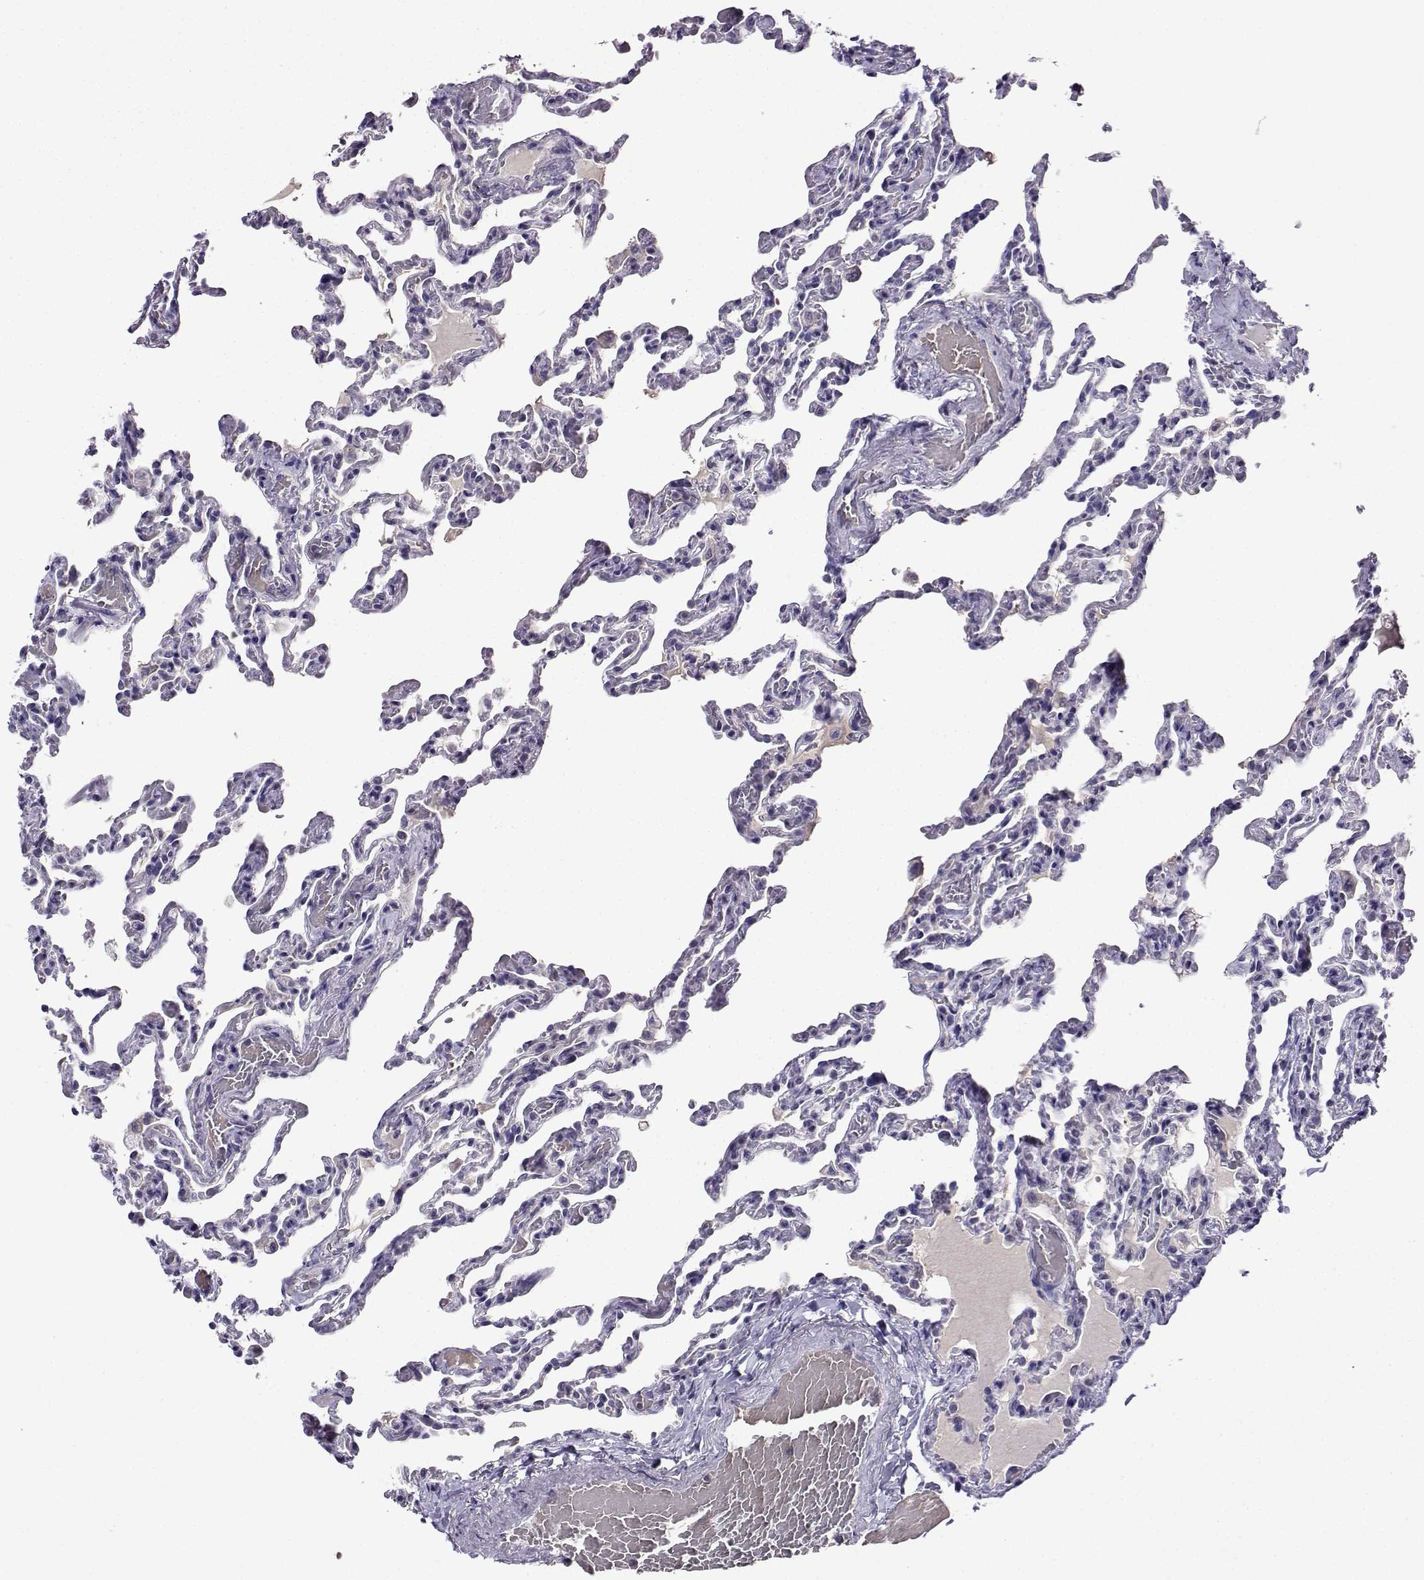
{"staining": {"intensity": "negative", "quantity": "none", "location": "none"}, "tissue": "lung", "cell_type": "Alveolar cells", "image_type": "normal", "snomed": [{"axis": "morphology", "description": "Normal tissue, NOS"}, {"axis": "topography", "description": "Lung"}], "caption": "Histopathology image shows no significant protein positivity in alveolar cells of unremarkable lung. Nuclei are stained in blue.", "gene": "LRFN2", "patient": {"sex": "female", "age": 43}}